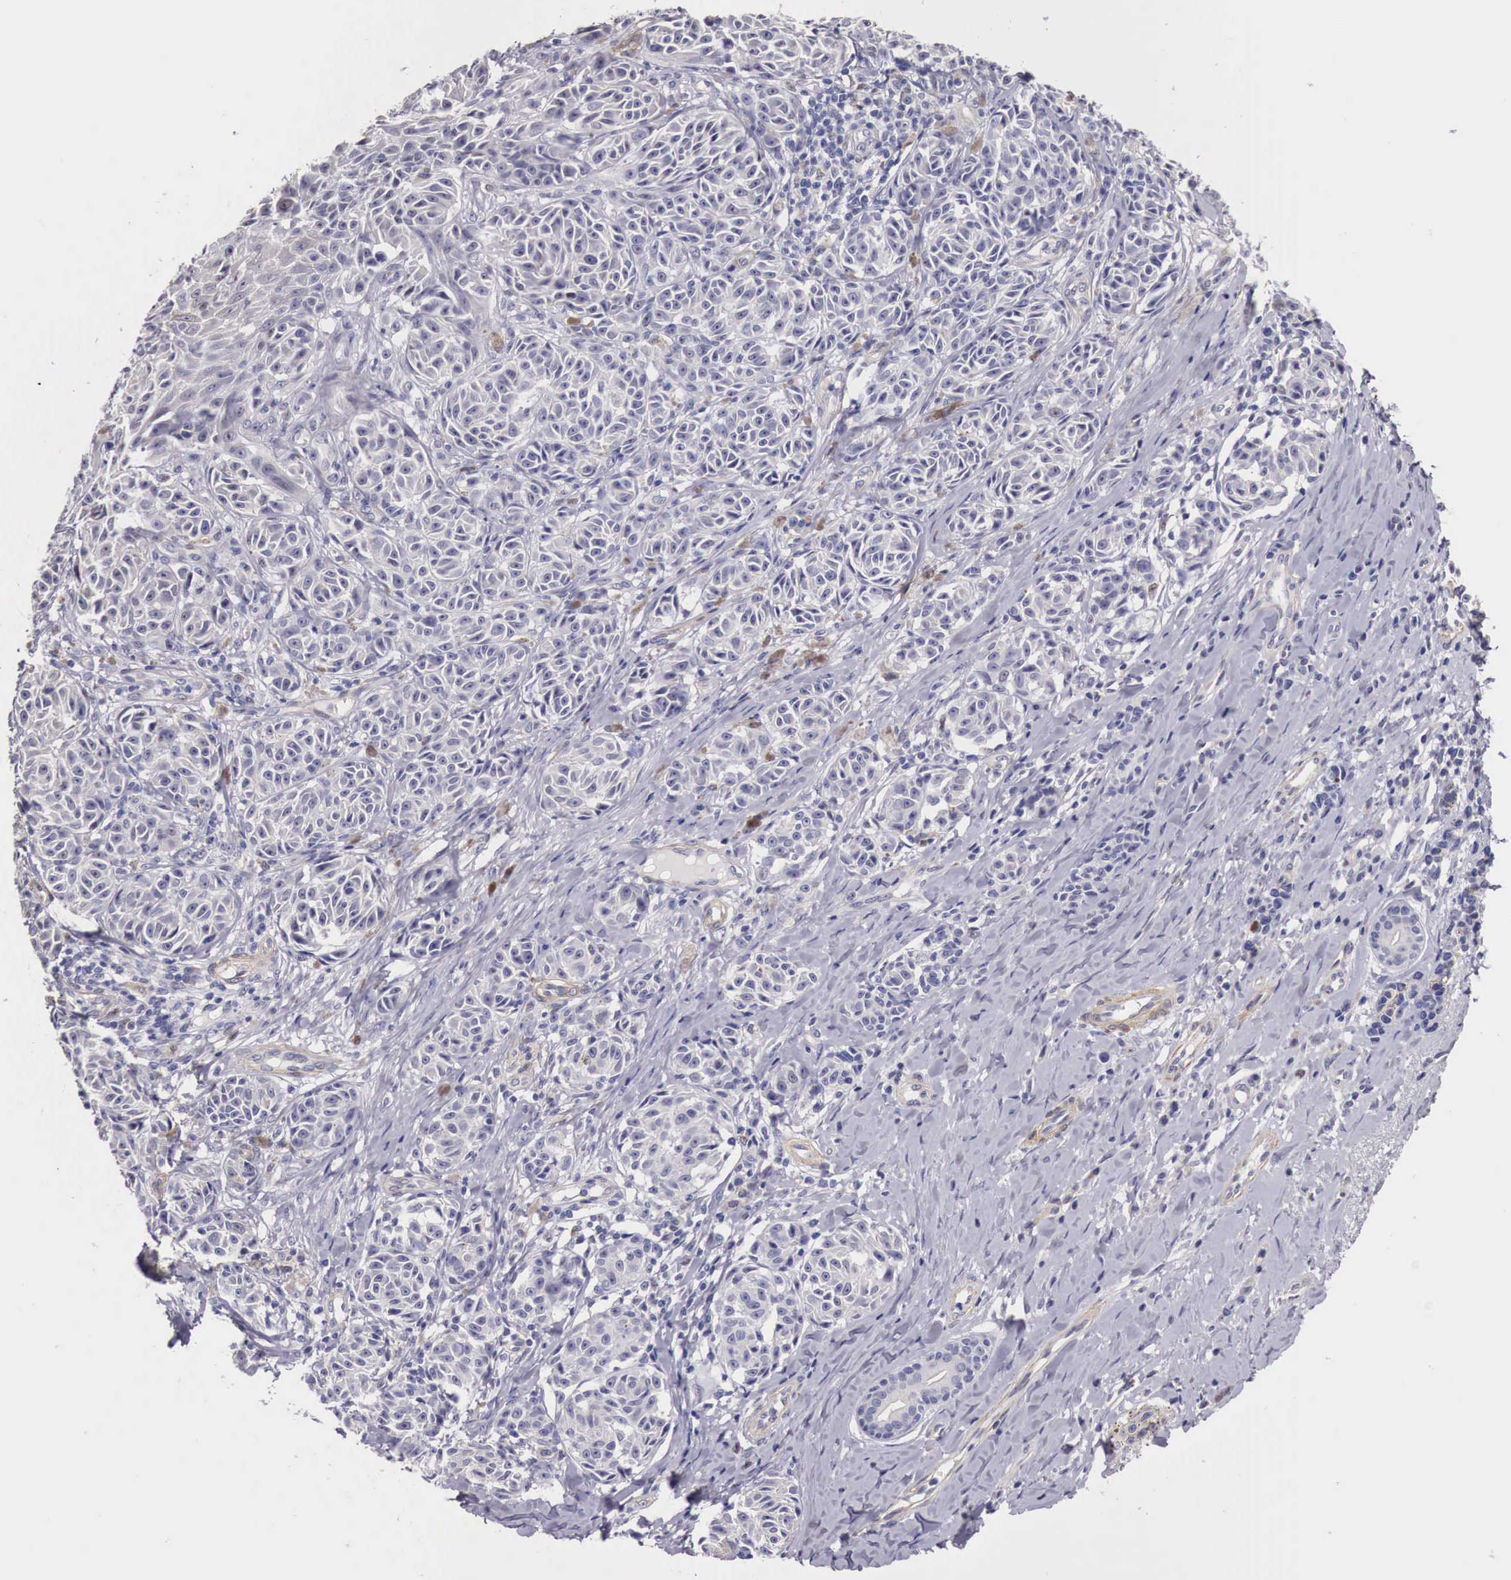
{"staining": {"intensity": "moderate", "quantity": "<25%", "location": "nuclear"}, "tissue": "melanoma", "cell_type": "Tumor cells", "image_type": "cancer", "snomed": [{"axis": "morphology", "description": "Malignant melanoma, NOS"}, {"axis": "topography", "description": "Skin"}], "caption": "Human melanoma stained for a protein (brown) exhibits moderate nuclear positive staining in approximately <25% of tumor cells.", "gene": "ENOX2", "patient": {"sex": "male", "age": 49}}